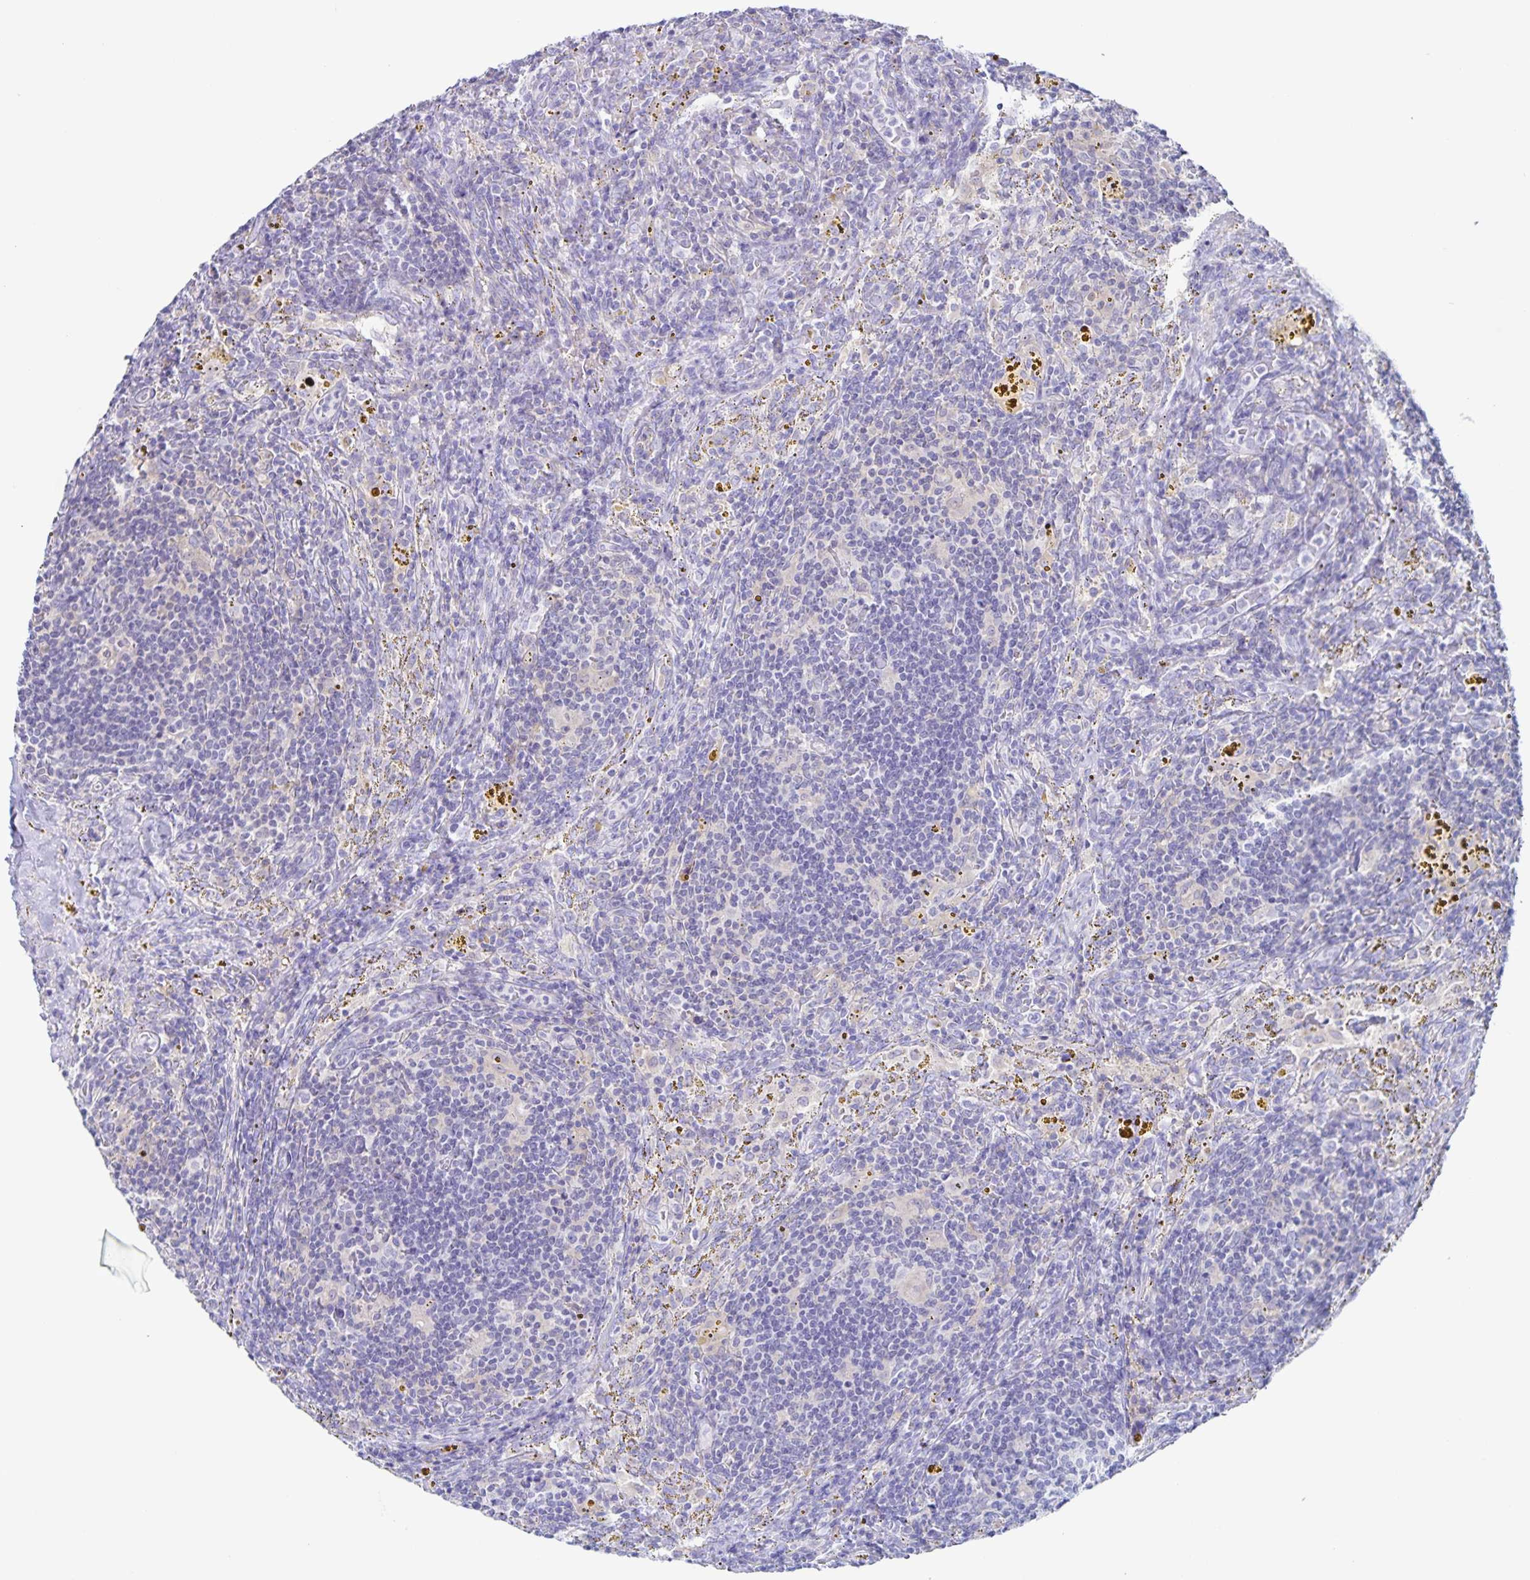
{"staining": {"intensity": "negative", "quantity": "none", "location": "none"}, "tissue": "lymphoma", "cell_type": "Tumor cells", "image_type": "cancer", "snomed": [{"axis": "morphology", "description": "Malignant lymphoma, non-Hodgkin's type, Low grade"}, {"axis": "topography", "description": "Spleen"}], "caption": "Immunohistochemistry (IHC) image of human low-grade malignant lymphoma, non-Hodgkin's type stained for a protein (brown), which demonstrates no positivity in tumor cells. The staining was performed using DAB to visualize the protein expression in brown, while the nuclei were stained in blue with hematoxylin (Magnification: 20x).", "gene": "RPL36A", "patient": {"sex": "female", "age": 70}}